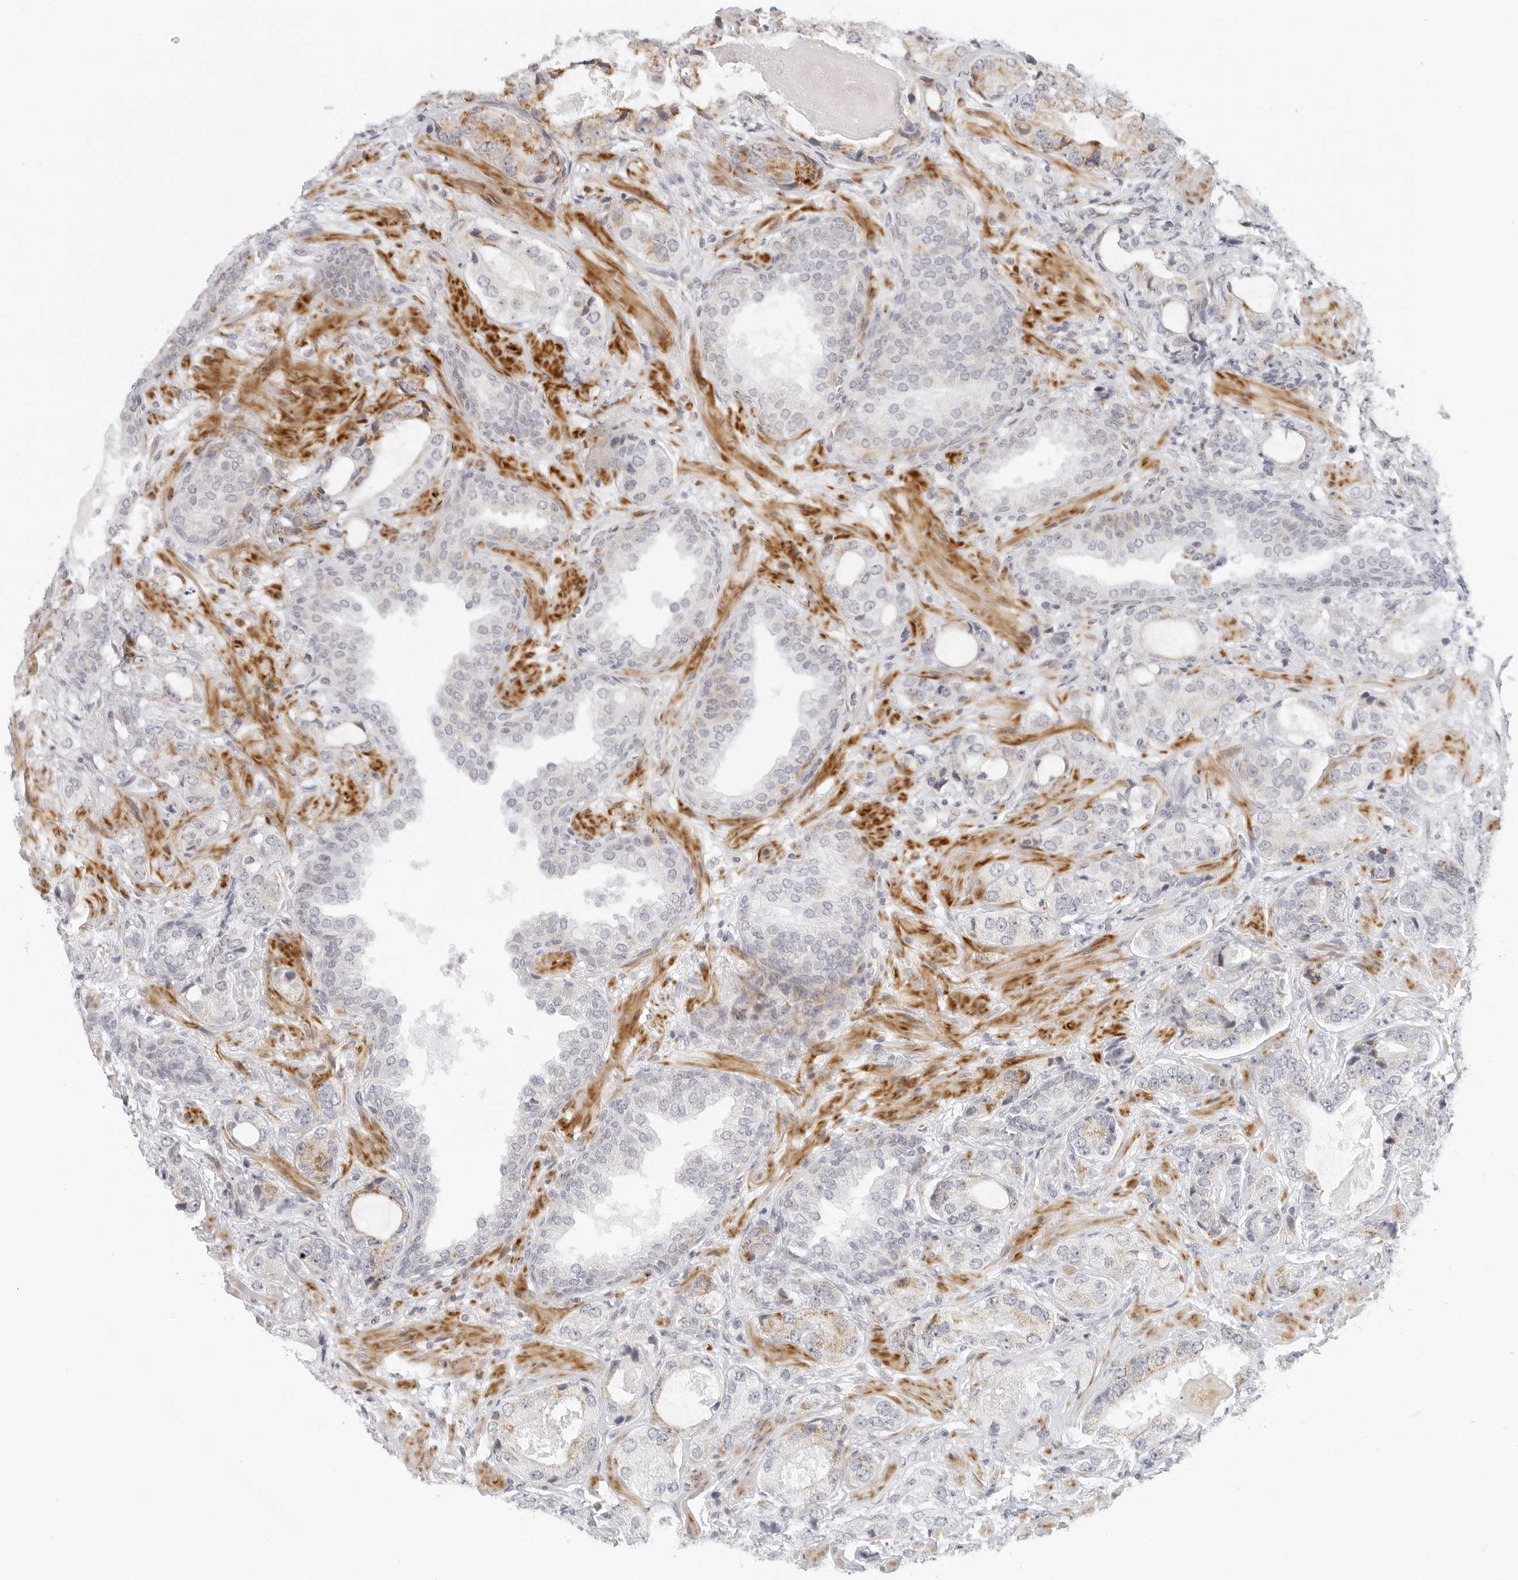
{"staining": {"intensity": "negative", "quantity": "none", "location": "none"}, "tissue": "prostate cancer", "cell_type": "Tumor cells", "image_type": "cancer", "snomed": [{"axis": "morphology", "description": "Normal tissue, NOS"}, {"axis": "morphology", "description": "Adenocarcinoma, High grade"}, {"axis": "topography", "description": "Prostate"}, {"axis": "topography", "description": "Peripheral nerve tissue"}], "caption": "A micrograph of human prostate cancer (high-grade adenocarcinoma) is negative for staining in tumor cells.", "gene": "RPS6KC1", "patient": {"sex": "male", "age": 59}}